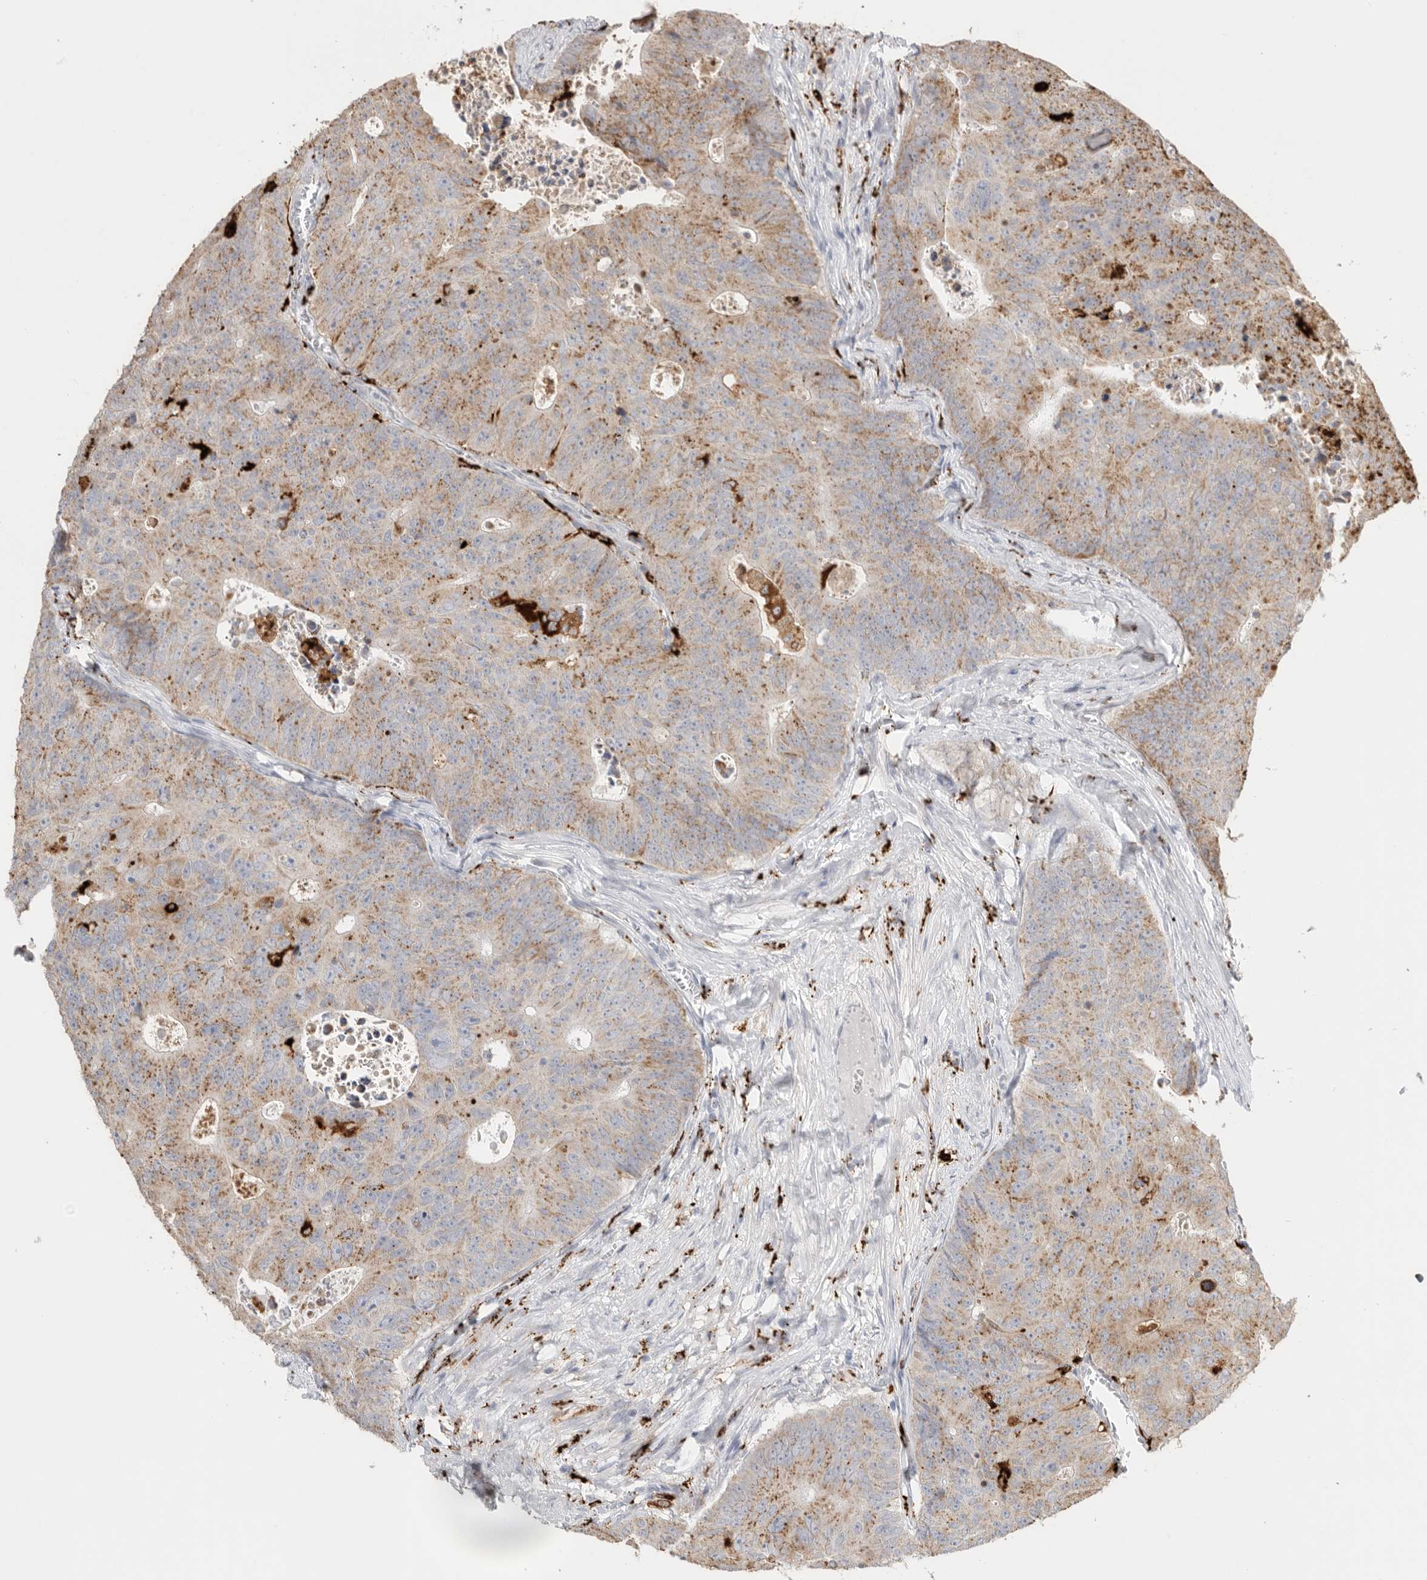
{"staining": {"intensity": "moderate", "quantity": "25%-75%", "location": "cytoplasmic/membranous"}, "tissue": "colorectal cancer", "cell_type": "Tumor cells", "image_type": "cancer", "snomed": [{"axis": "morphology", "description": "Adenocarcinoma, NOS"}, {"axis": "topography", "description": "Colon"}], "caption": "The photomicrograph displays immunohistochemical staining of colorectal cancer (adenocarcinoma). There is moderate cytoplasmic/membranous positivity is present in about 25%-75% of tumor cells.", "gene": "GGH", "patient": {"sex": "male", "age": 87}}